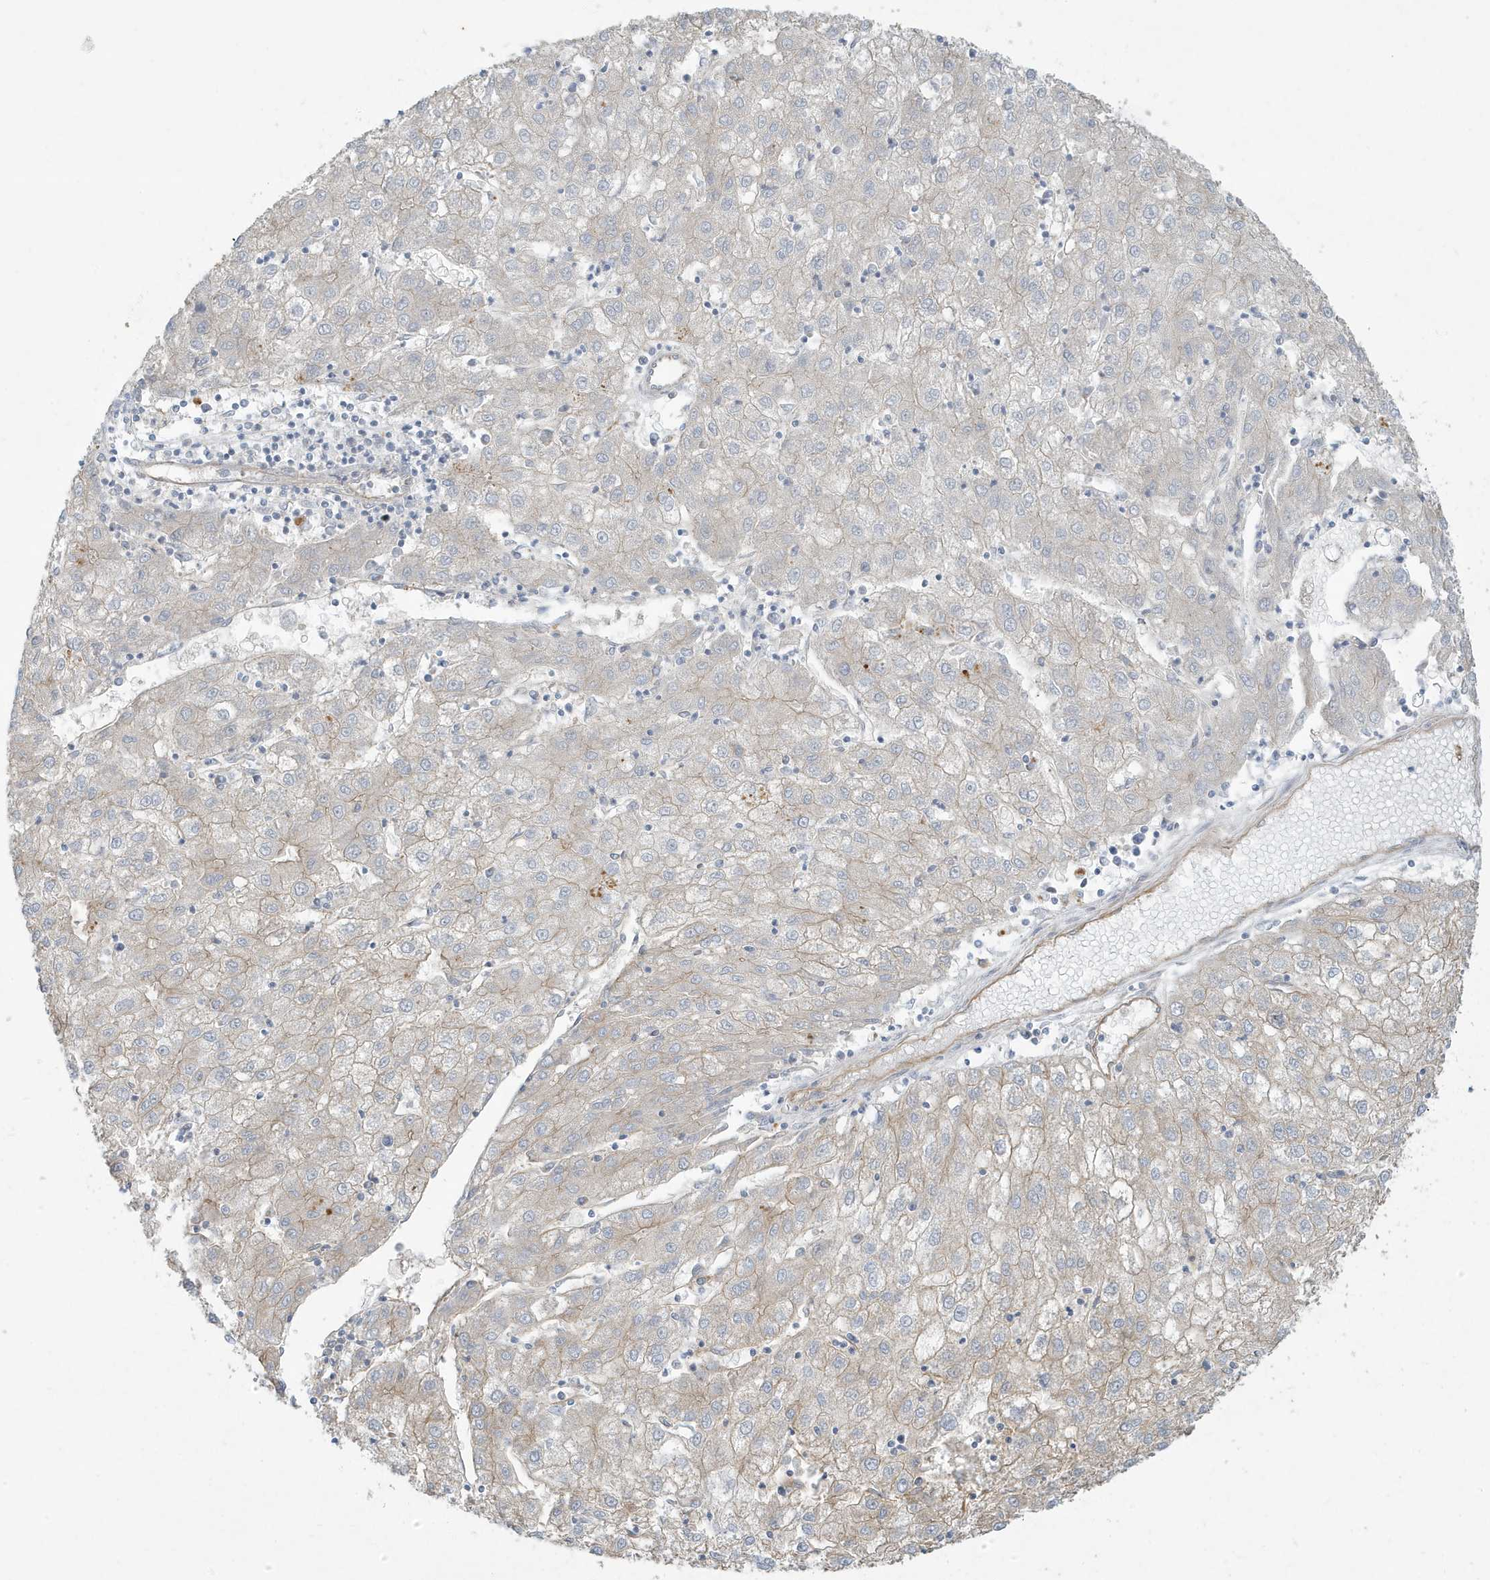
{"staining": {"intensity": "weak", "quantity": "25%-75%", "location": "cytoplasmic/membranous"}, "tissue": "liver cancer", "cell_type": "Tumor cells", "image_type": "cancer", "snomed": [{"axis": "morphology", "description": "Carcinoma, Hepatocellular, NOS"}, {"axis": "topography", "description": "Liver"}], "caption": "Immunohistochemical staining of human liver cancer displays weak cytoplasmic/membranous protein positivity in approximately 25%-75% of tumor cells.", "gene": "ATP23", "patient": {"sex": "male", "age": 72}}